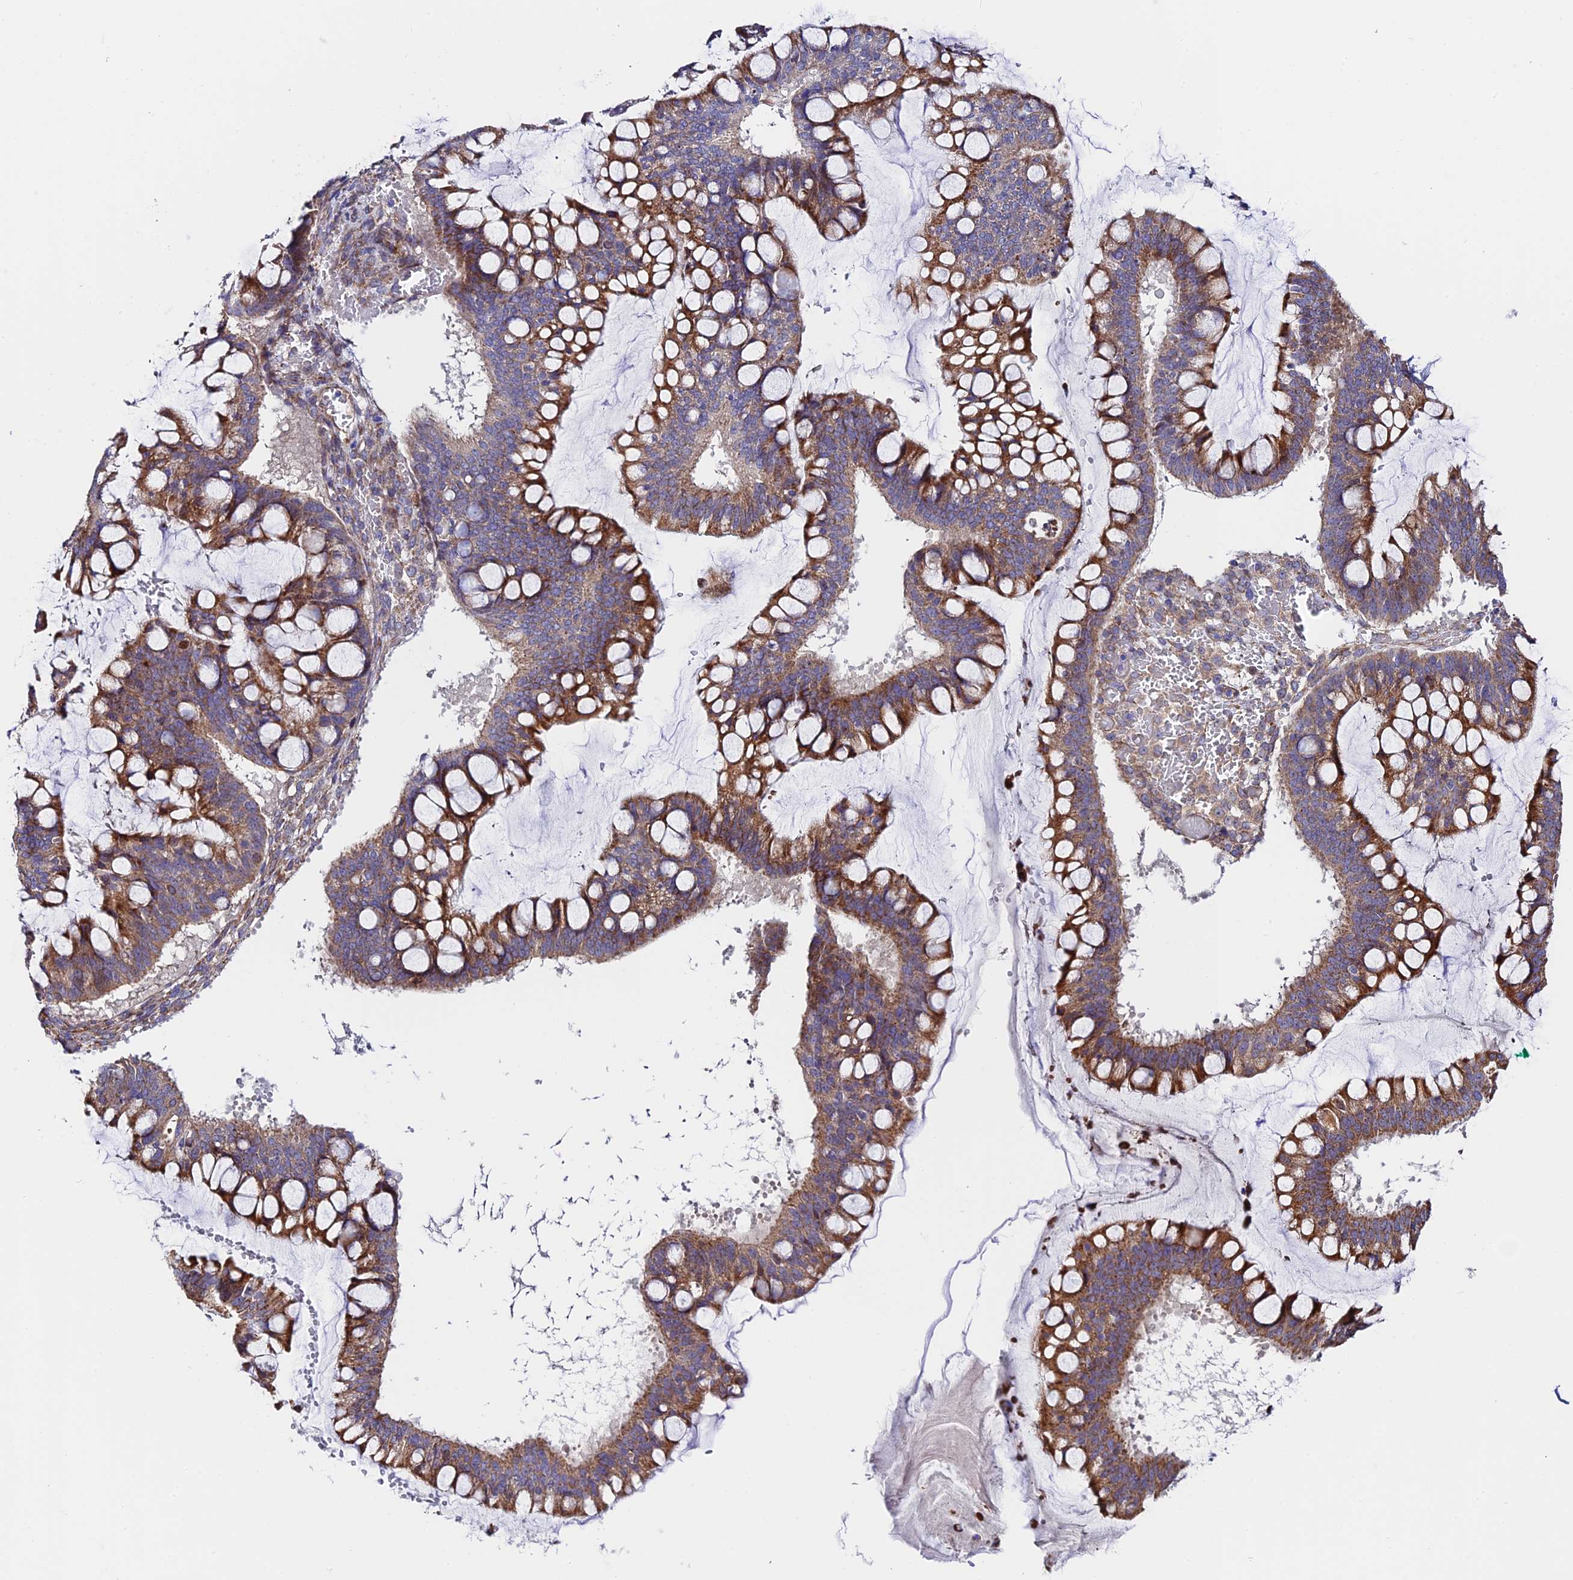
{"staining": {"intensity": "moderate", "quantity": ">75%", "location": "cytoplasmic/membranous"}, "tissue": "ovarian cancer", "cell_type": "Tumor cells", "image_type": "cancer", "snomed": [{"axis": "morphology", "description": "Cystadenocarcinoma, mucinous, NOS"}, {"axis": "topography", "description": "Ovary"}], "caption": "There is medium levels of moderate cytoplasmic/membranous positivity in tumor cells of mucinous cystadenocarcinoma (ovarian), as demonstrated by immunohistochemical staining (brown color).", "gene": "VPS13C", "patient": {"sex": "female", "age": 73}}